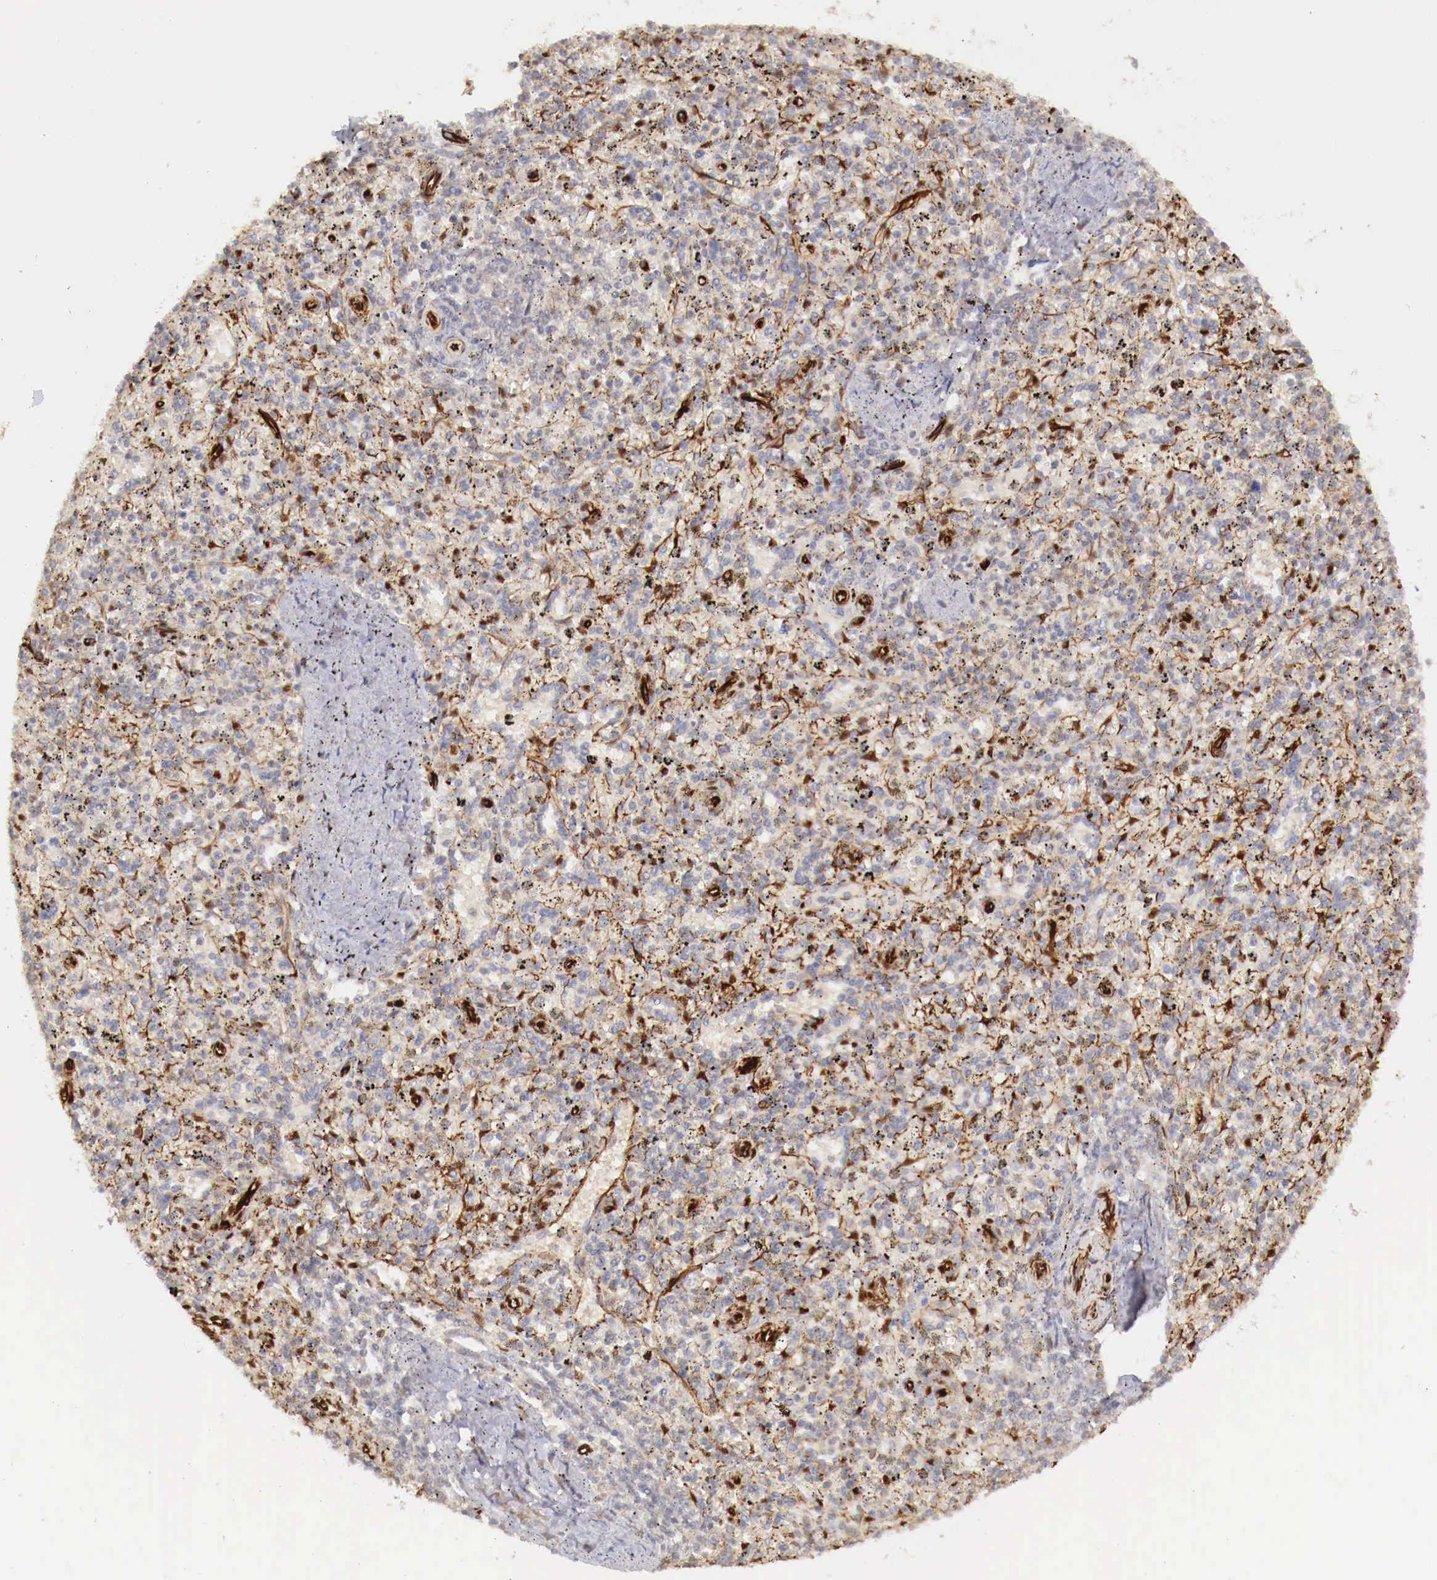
{"staining": {"intensity": "moderate", "quantity": "<25%", "location": "cytoplasmic/membranous,nuclear"}, "tissue": "spleen", "cell_type": "Cells in red pulp", "image_type": "normal", "snomed": [{"axis": "morphology", "description": "Normal tissue, NOS"}, {"axis": "topography", "description": "Spleen"}], "caption": "An immunohistochemistry (IHC) photomicrograph of unremarkable tissue is shown. Protein staining in brown shows moderate cytoplasmic/membranous,nuclear positivity in spleen within cells in red pulp.", "gene": "WT1", "patient": {"sex": "male", "age": 72}}